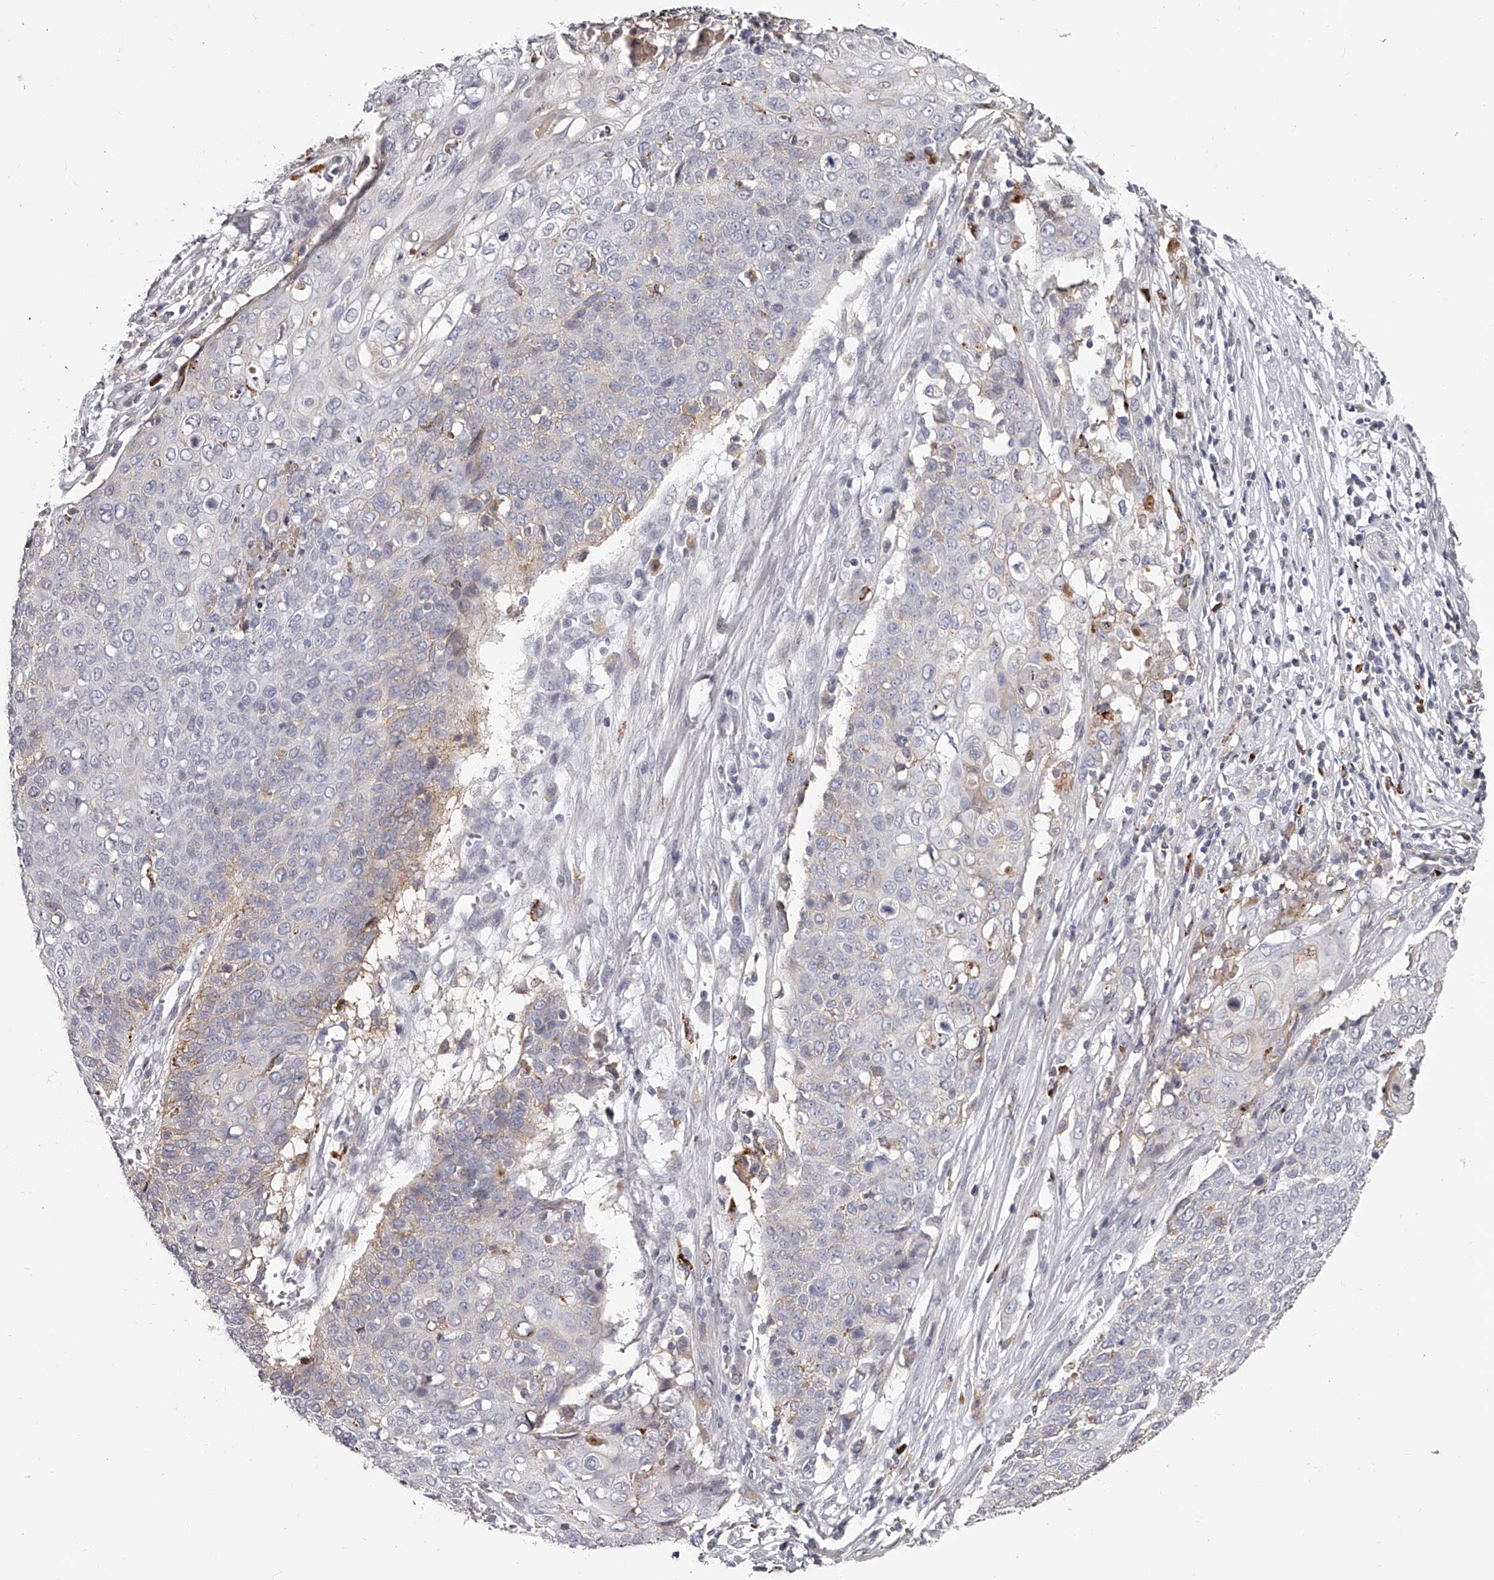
{"staining": {"intensity": "weak", "quantity": "<25%", "location": "cytoplasmic/membranous"}, "tissue": "cervical cancer", "cell_type": "Tumor cells", "image_type": "cancer", "snomed": [{"axis": "morphology", "description": "Squamous cell carcinoma, NOS"}, {"axis": "topography", "description": "Cervix"}], "caption": "Photomicrograph shows no protein expression in tumor cells of cervical squamous cell carcinoma tissue.", "gene": "PACSIN1", "patient": {"sex": "female", "age": 39}}